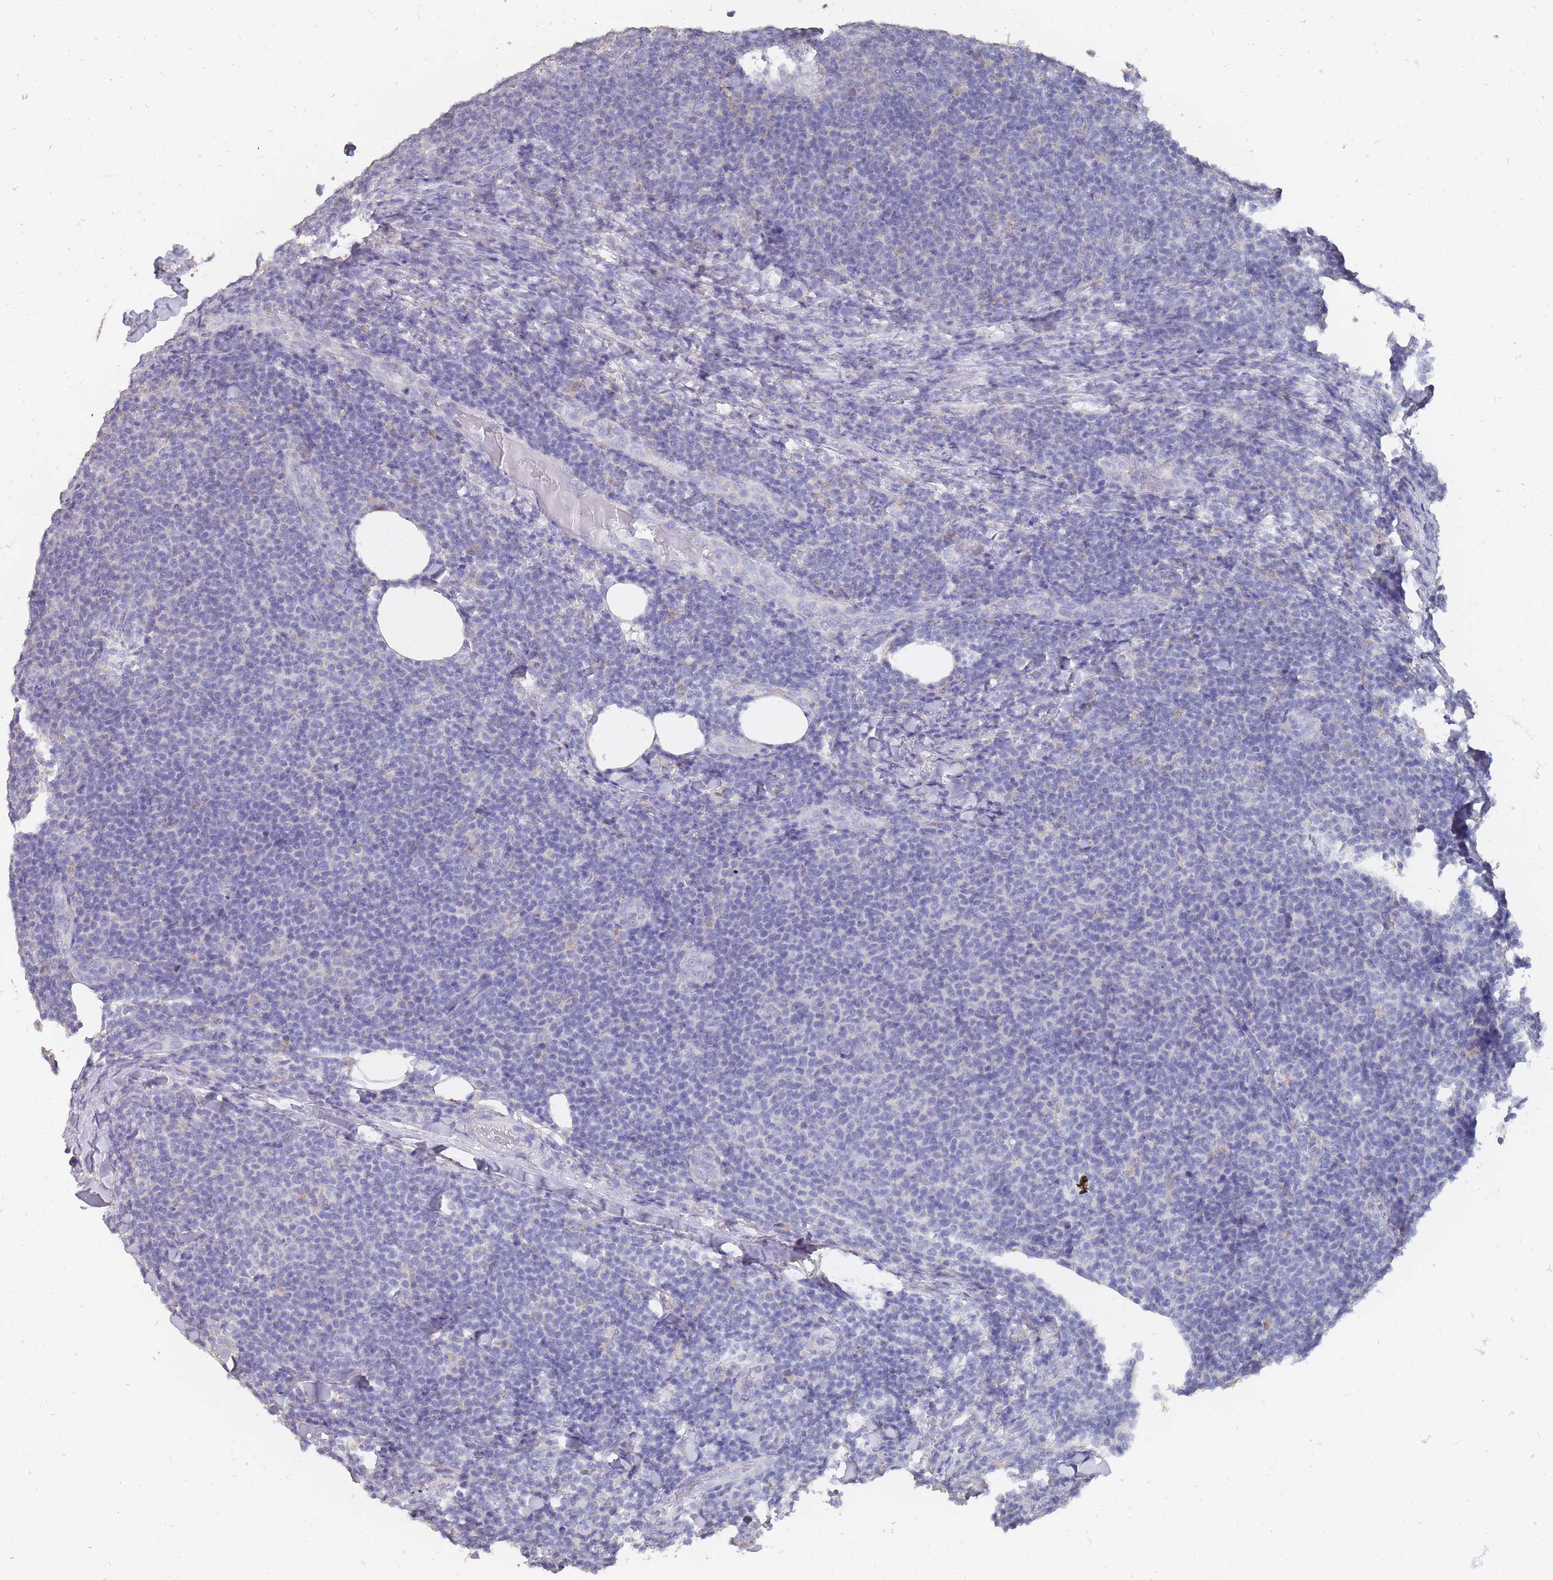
{"staining": {"intensity": "negative", "quantity": "none", "location": "none"}, "tissue": "lymphoma", "cell_type": "Tumor cells", "image_type": "cancer", "snomed": [{"axis": "morphology", "description": "Malignant lymphoma, non-Hodgkin's type, Low grade"}, {"axis": "topography", "description": "Lymph node"}], "caption": "This micrograph is of lymphoma stained with immunohistochemistry (IHC) to label a protein in brown with the nuclei are counter-stained blue. There is no positivity in tumor cells.", "gene": "OTULINL", "patient": {"sex": "male", "age": 66}}